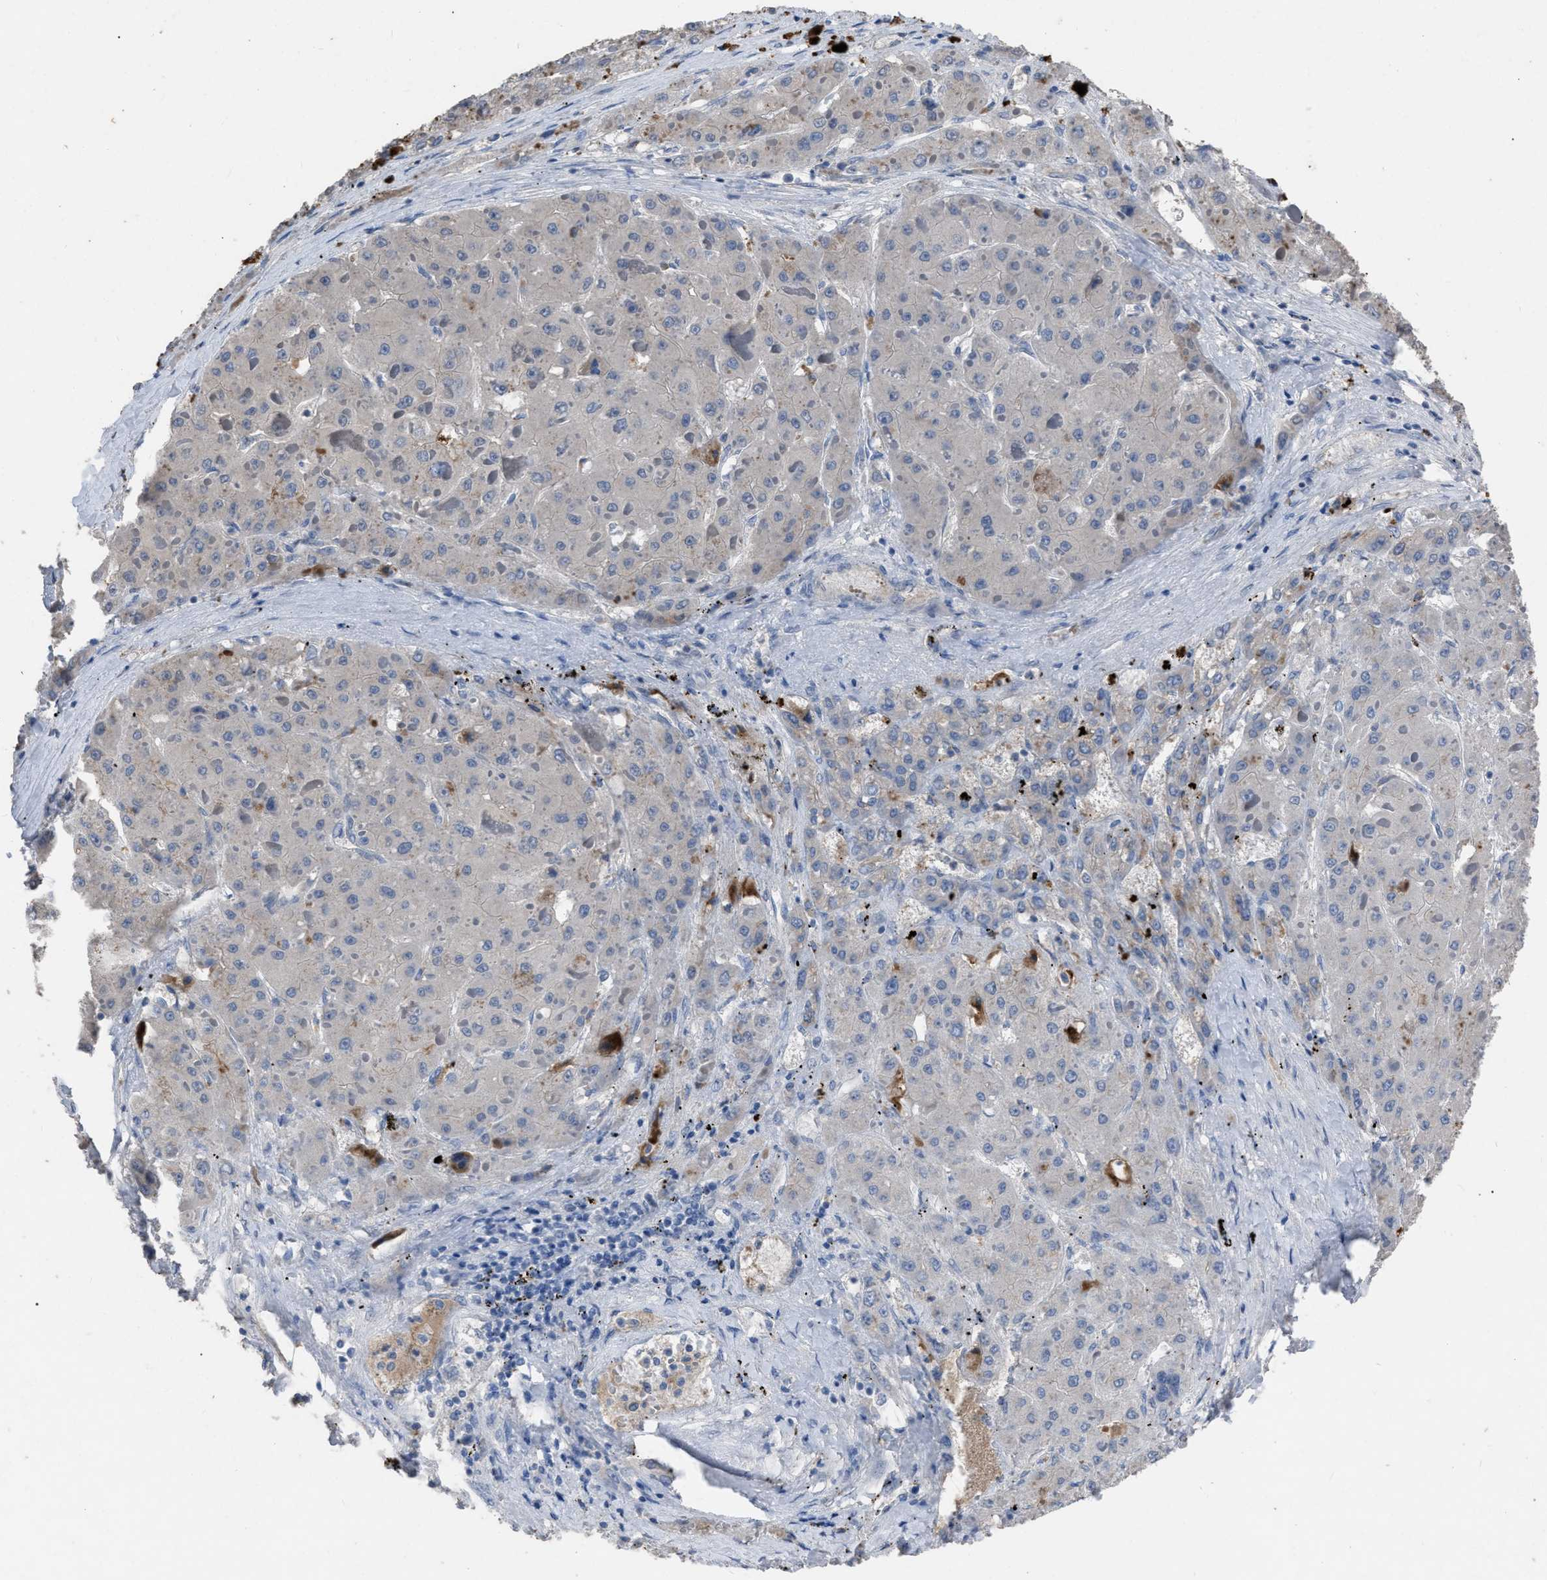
{"staining": {"intensity": "negative", "quantity": "none", "location": "none"}, "tissue": "liver cancer", "cell_type": "Tumor cells", "image_type": "cancer", "snomed": [{"axis": "morphology", "description": "Carcinoma, Hepatocellular, NOS"}, {"axis": "topography", "description": "Liver"}], "caption": "This is an immunohistochemistry (IHC) image of liver cancer. There is no staining in tumor cells.", "gene": "HABP2", "patient": {"sex": "female", "age": 73}}